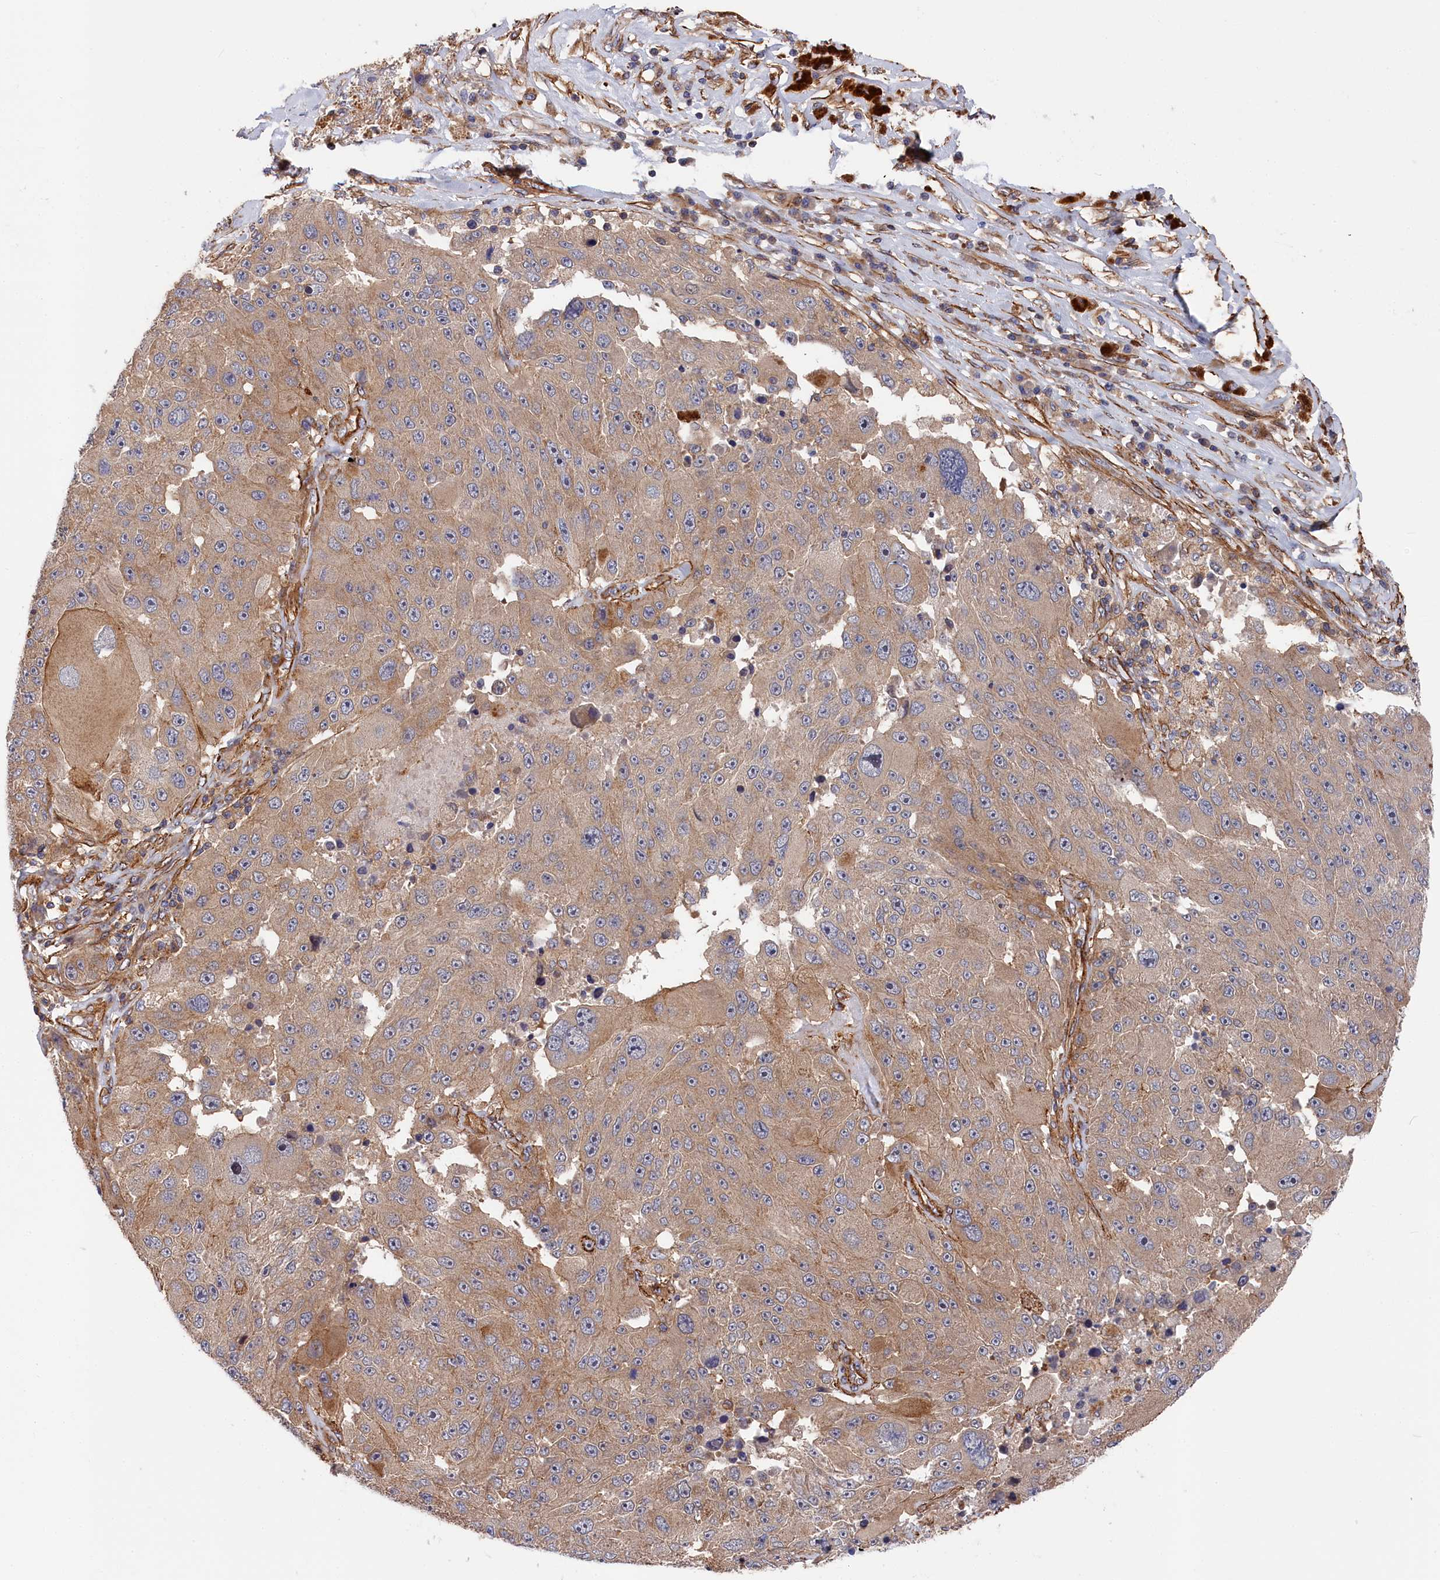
{"staining": {"intensity": "weak", "quantity": ">75%", "location": "cytoplasmic/membranous"}, "tissue": "melanoma", "cell_type": "Tumor cells", "image_type": "cancer", "snomed": [{"axis": "morphology", "description": "Malignant melanoma, Metastatic site"}, {"axis": "topography", "description": "Lymph node"}], "caption": "A low amount of weak cytoplasmic/membranous positivity is seen in about >75% of tumor cells in malignant melanoma (metastatic site) tissue.", "gene": "LDHD", "patient": {"sex": "male", "age": 62}}